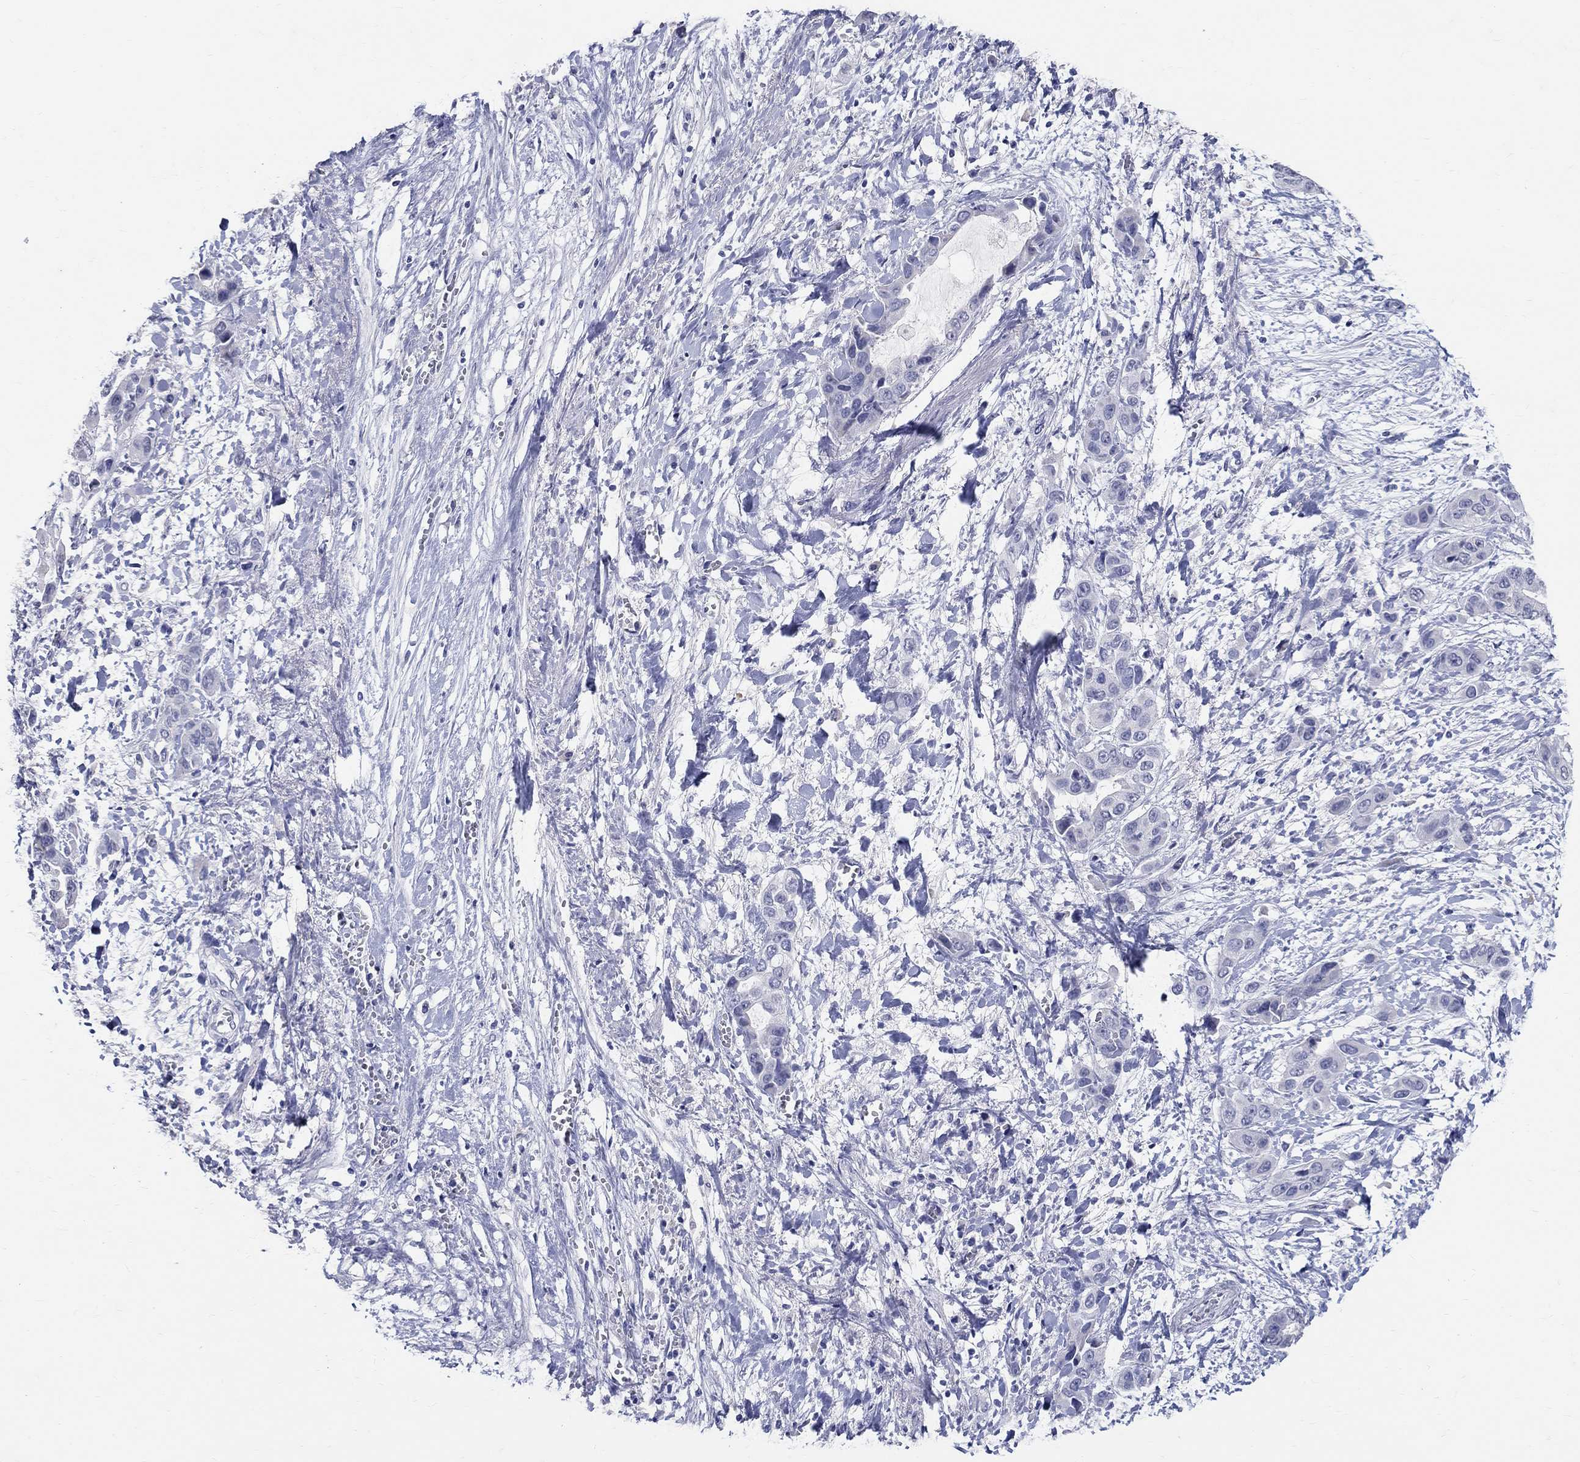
{"staining": {"intensity": "negative", "quantity": "none", "location": "none"}, "tissue": "liver cancer", "cell_type": "Tumor cells", "image_type": "cancer", "snomed": [{"axis": "morphology", "description": "Cholangiocarcinoma"}, {"axis": "topography", "description": "Liver"}], "caption": "An immunohistochemistry (IHC) image of liver cancer is shown. There is no staining in tumor cells of liver cancer.", "gene": "SOX2", "patient": {"sex": "female", "age": 52}}